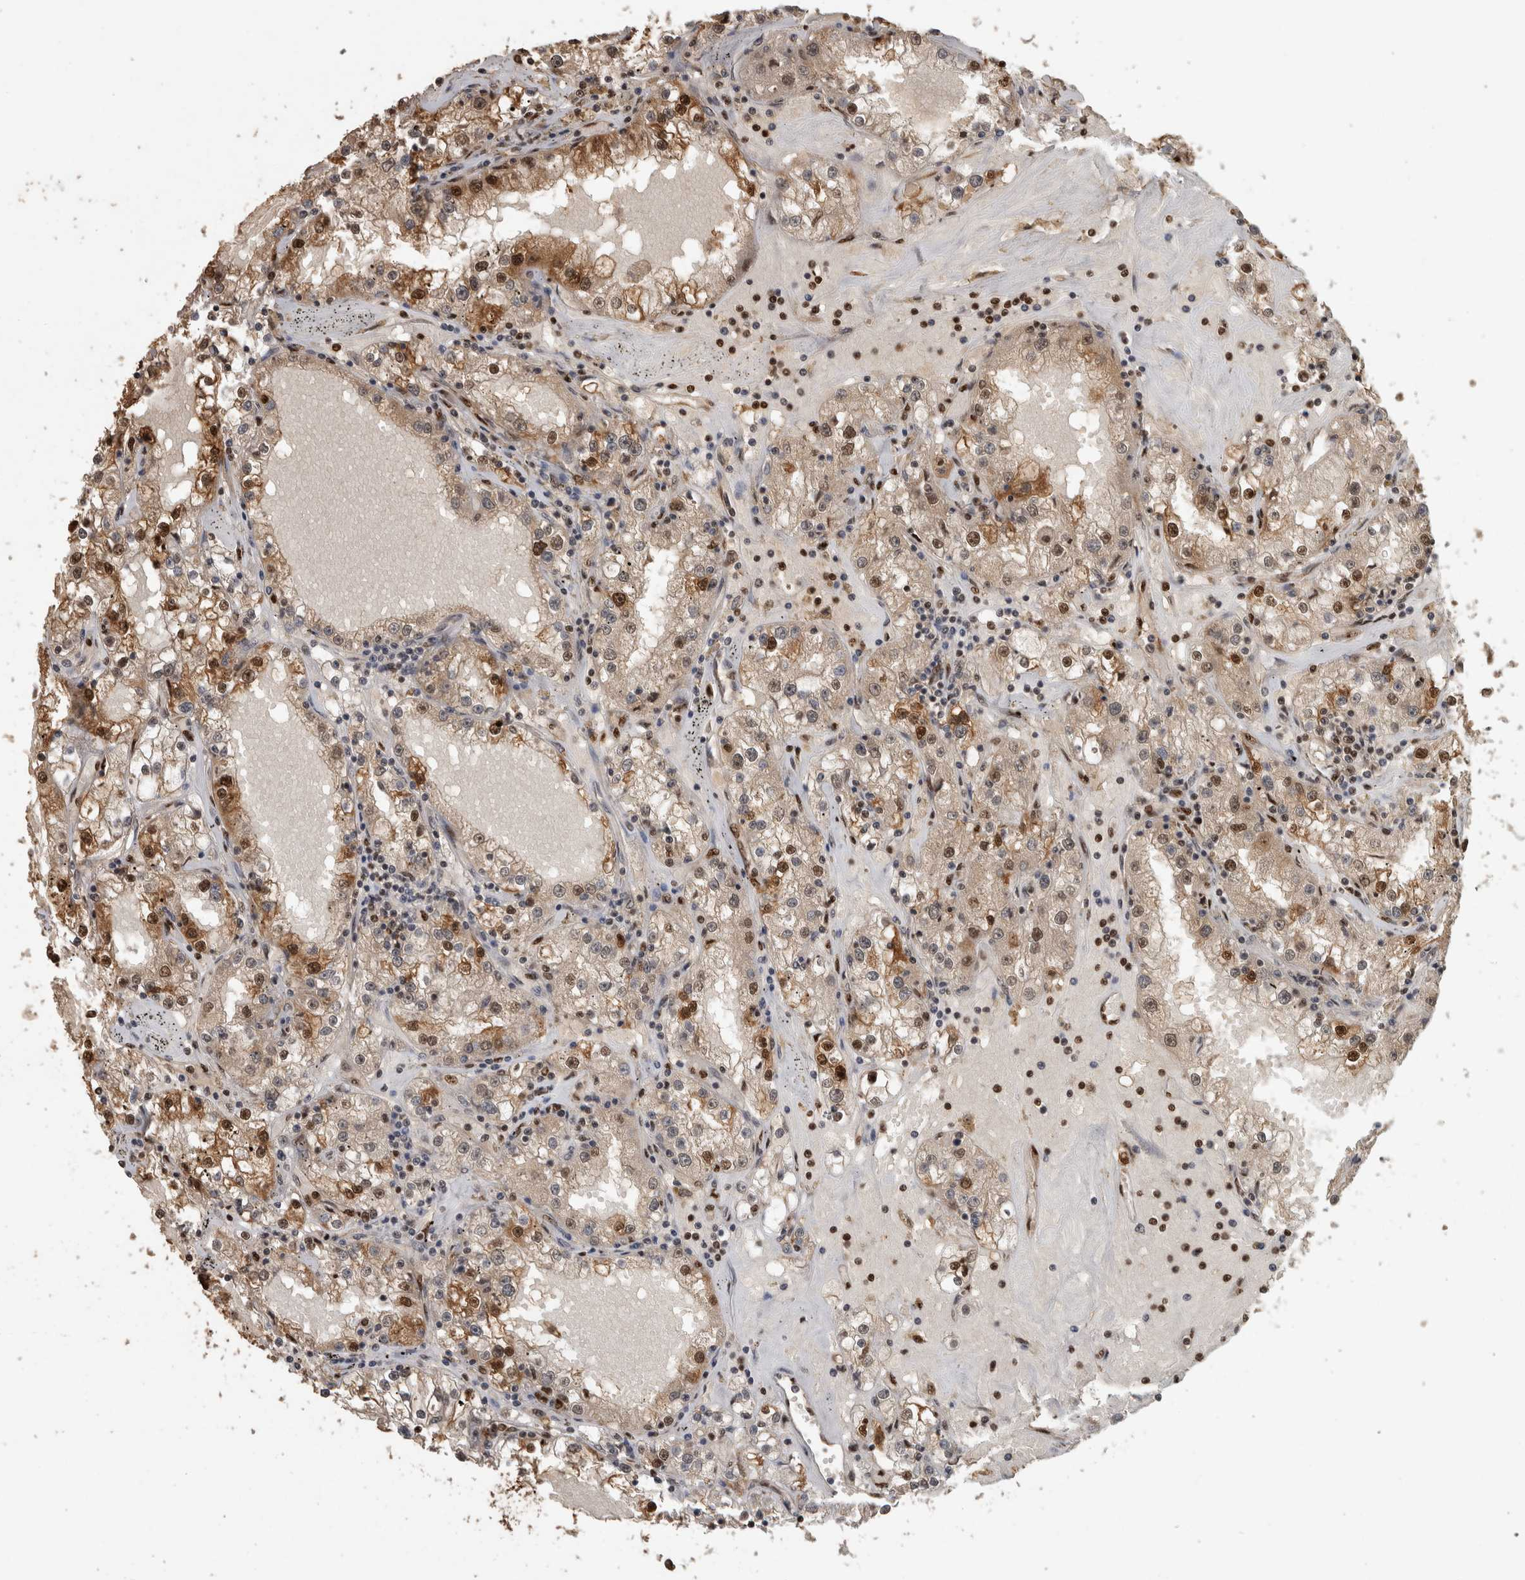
{"staining": {"intensity": "strong", "quantity": "25%-75%", "location": "cytoplasmic/membranous,nuclear"}, "tissue": "renal cancer", "cell_type": "Tumor cells", "image_type": "cancer", "snomed": [{"axis": "morphology", "description": "Adenocarcinoma, NOS"}, {"axis": "topography", "description": "Kidney"}], "caption": "Adenocarcinoma (renal) was stained to show a protein in brown. There is high levels of strong cytoplasmic/membranous and nuclear positivity in approximately 25%-75% of tumor cells.", "gene": "RAD50", "patient": {"sex": "male", "age": 56}}